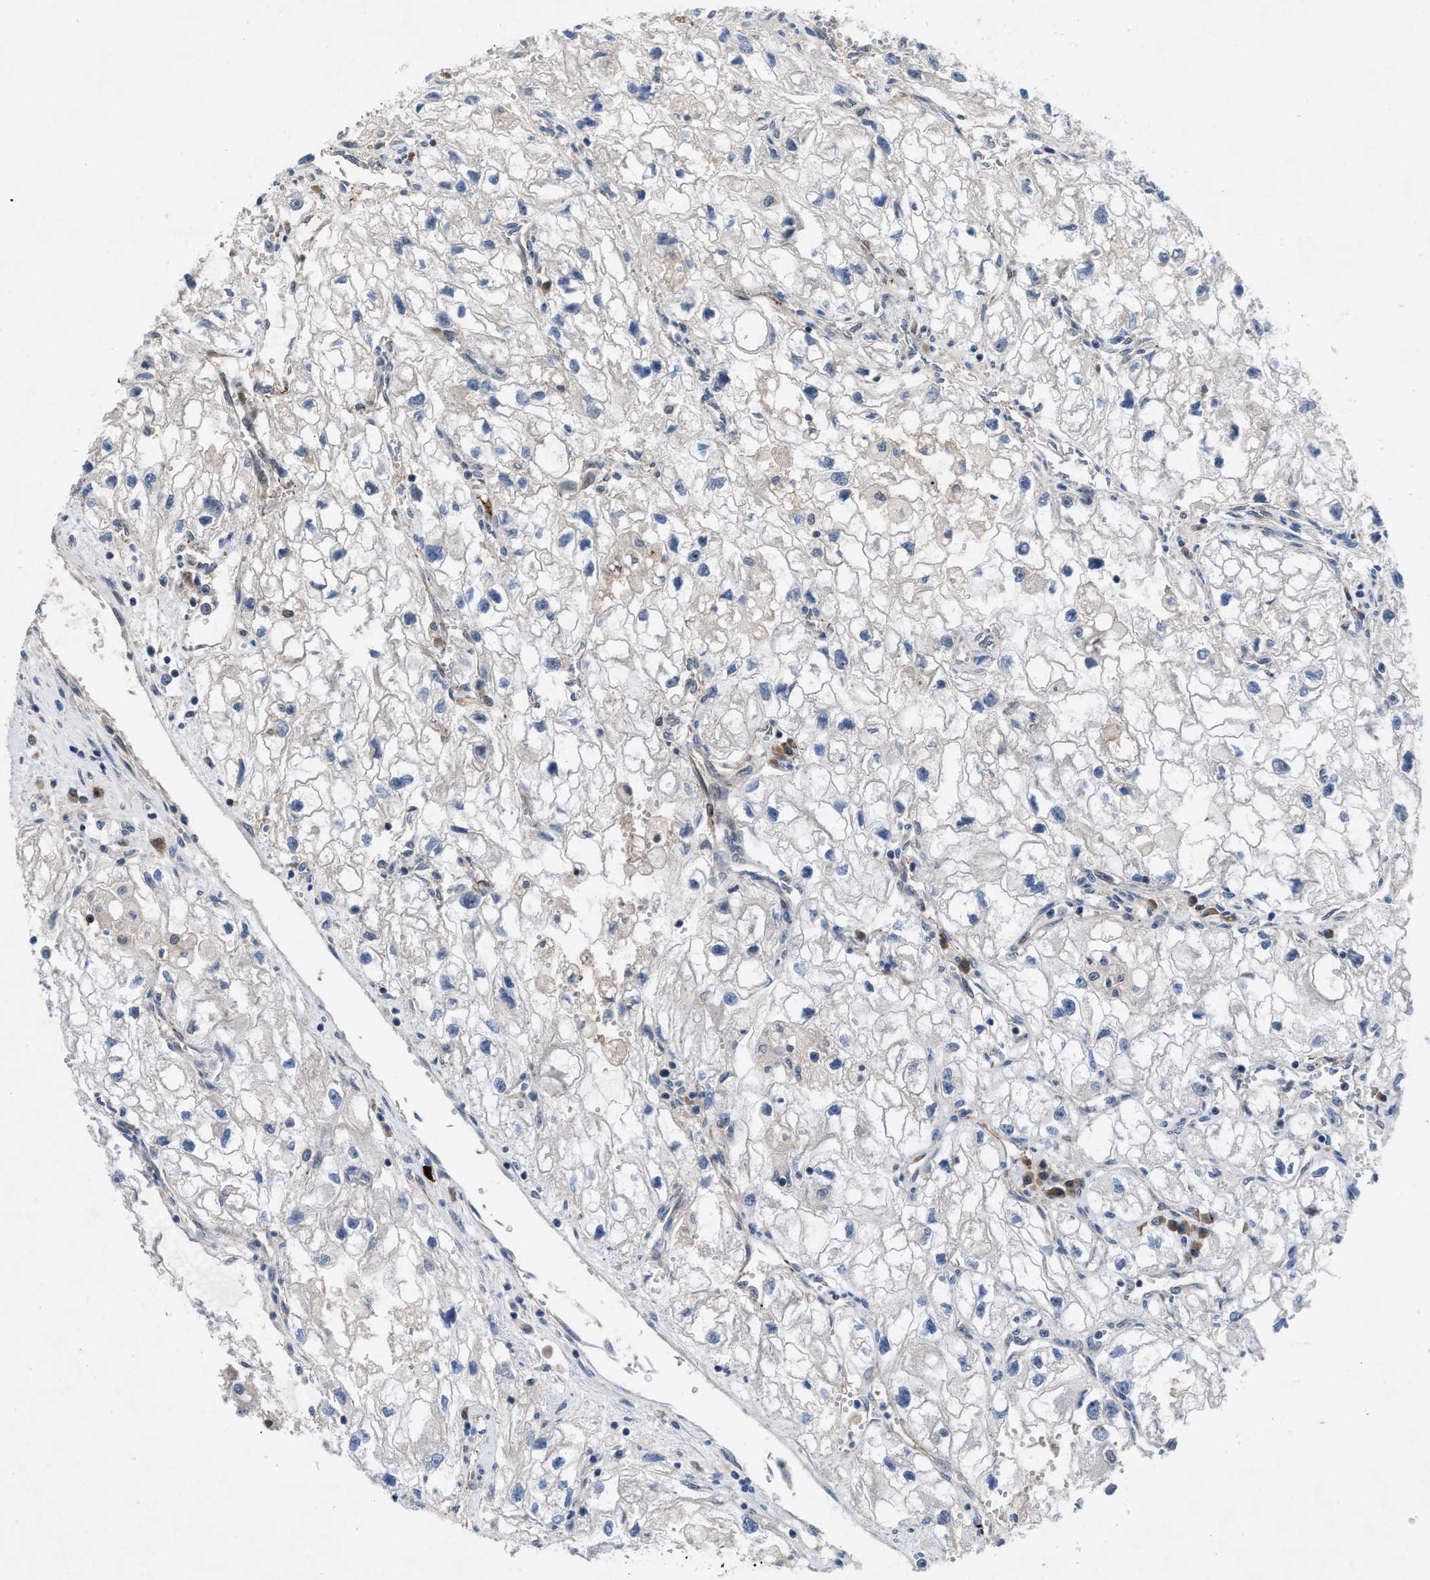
{"staining": {"intensity": "negative", "quantity": "none", "location": "none"}, "tissue": "renal cancer", "cell_type": "Tumor cells", "image_type": "cancer", "snomed": [{"axis": "morphology", "description": "Adenocarcinoma, NOS"}, {"axis": "topography", "description": "Kidney"}], "caption": "DAB immunohistochemical staining of renal cancer (adenocarcinoma) exhibits no significant expression in tumor cells.", "gene": "IL17RE", "patient": {"sex": "female", "age": 70}}